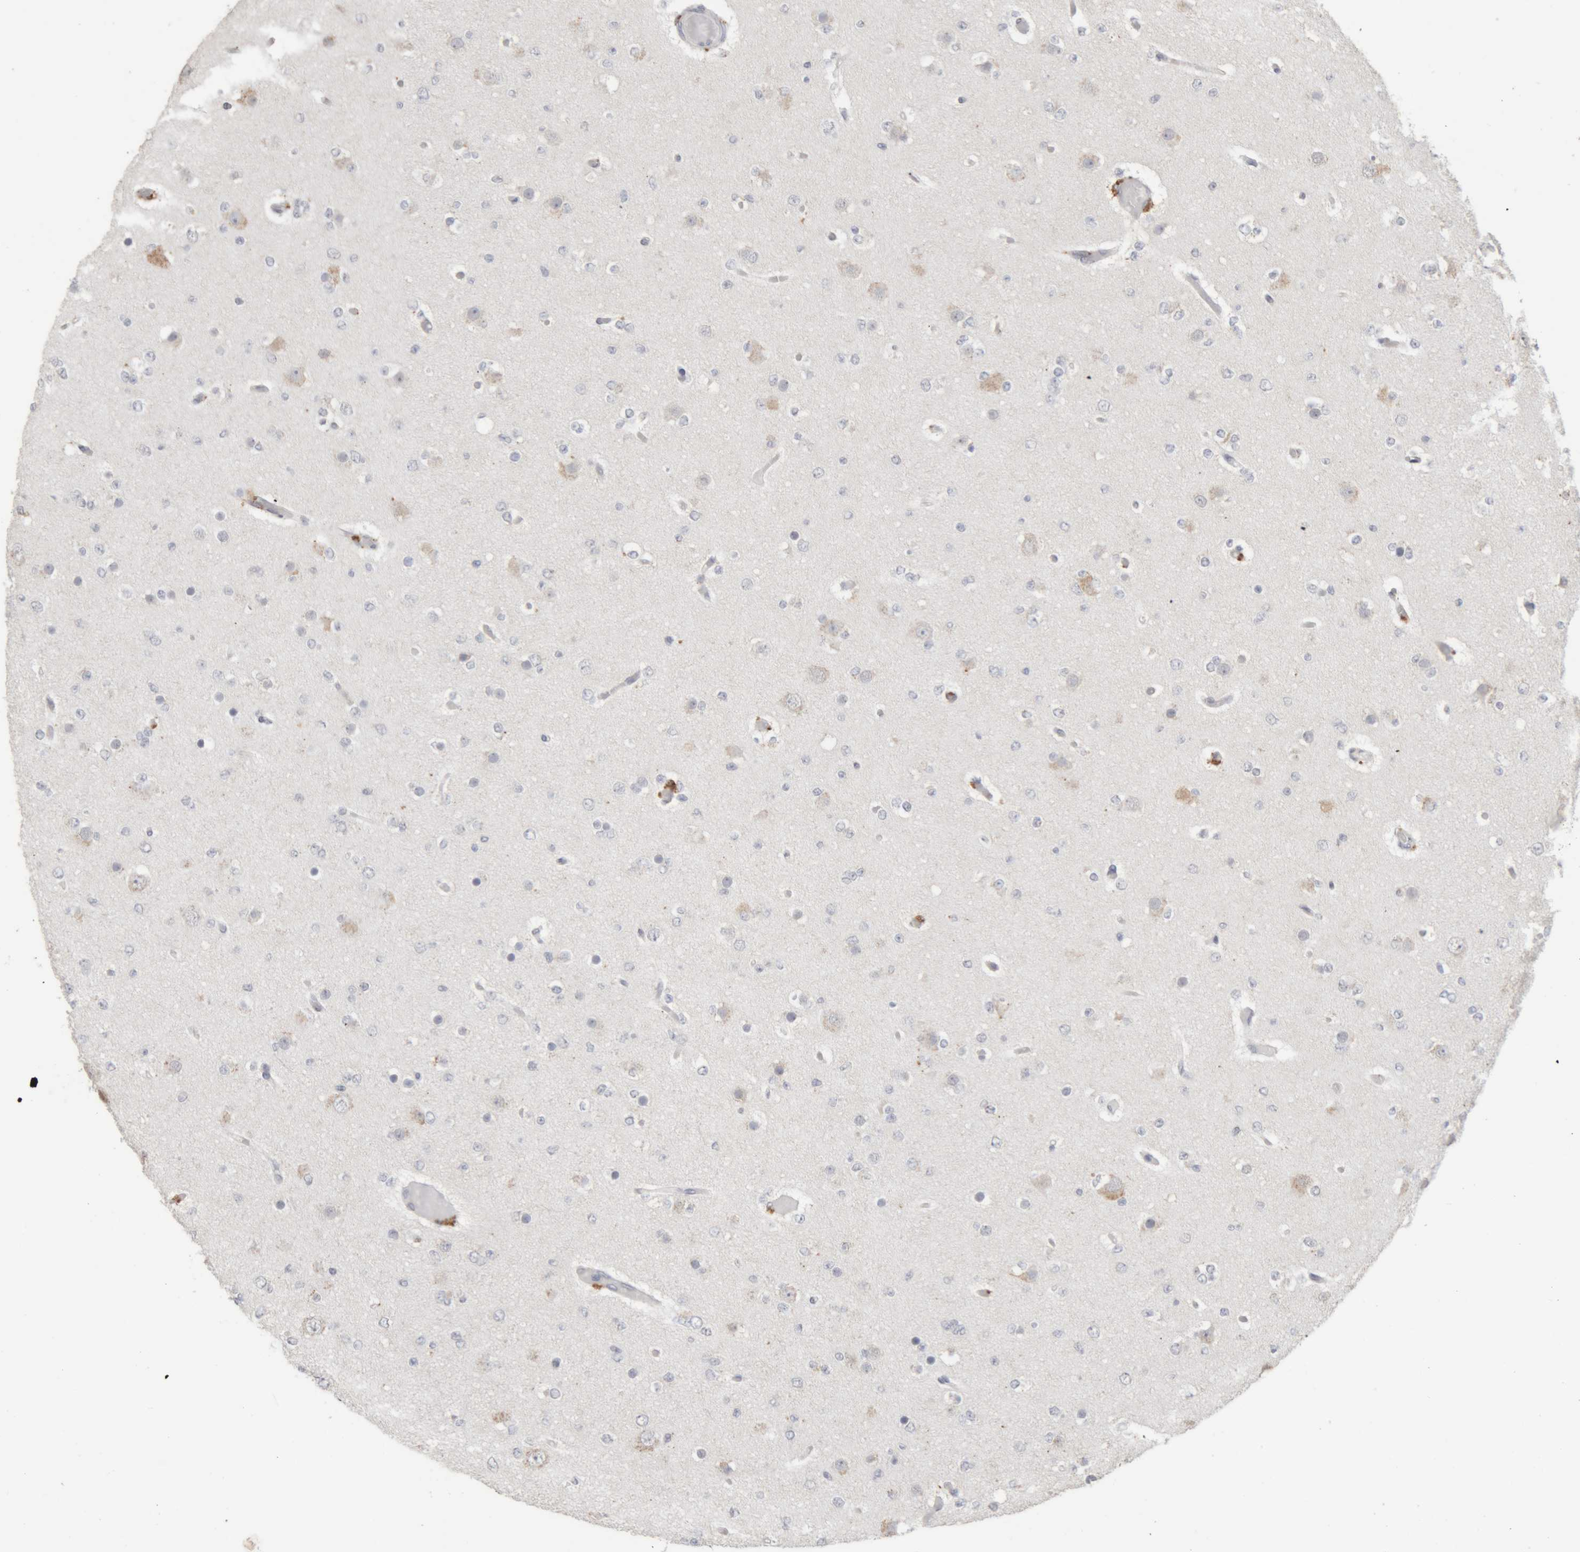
{"staining": {"intensity": "negative", "quantity": "none", "location": "none"}, "tissue": "glioma", "cell_type": "Tumor cells", "image_type": "cancer", "snomed": [{"axis": "morphology", "description": "Glioma, malignant, Low grade"}, {"axis": "topography", "description": "Brain"}], "caption": "High magnification brightfield microscopy of low-grade glioma (malignant) stained with DAB (brown) and counterstained with hematoxylin (blue): tumor cells show no significant positivity.", "gene": "ARSA", "patient": {"sex": "female", "age": 22}}